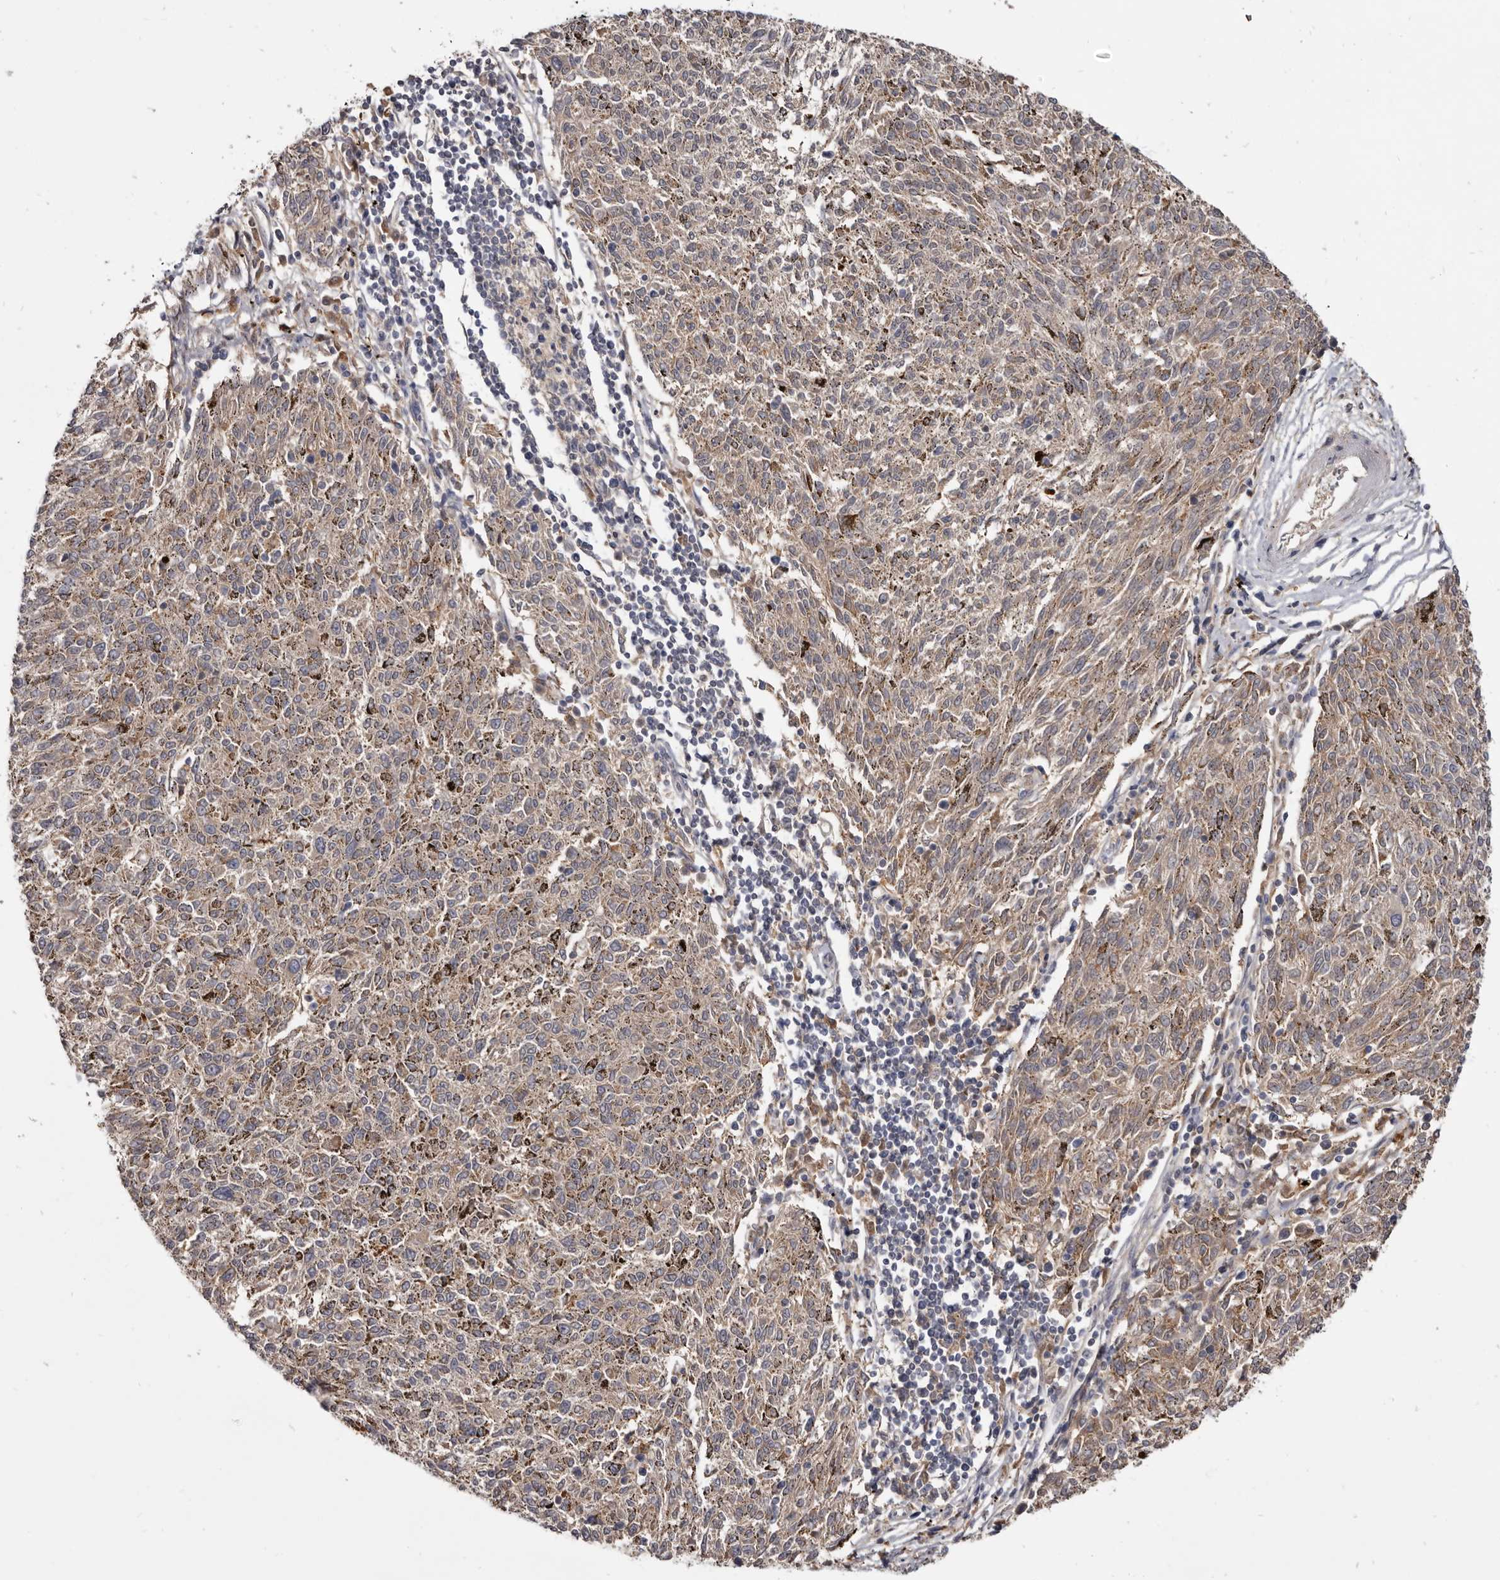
{"staining": {"intensity": "weak", "quantity": "25%-75%", "location": "cytoplasmic/membranous"}, "tissue": "melanoma", "cell_type": "Tumor cells", "image_type": "cancer", "snomed": [{"axis": "morphology", "description": "Malignant melanoma, NOS"}, {"axis": "topography", "description": "Skin"}], "caption": "Tumor cells reveal weak cytoplasmic/membranous expression in approximately 25%-75% of cells in melanoma.", "gene": "NENF", "patient": {"sex": "female", "age": 72}}